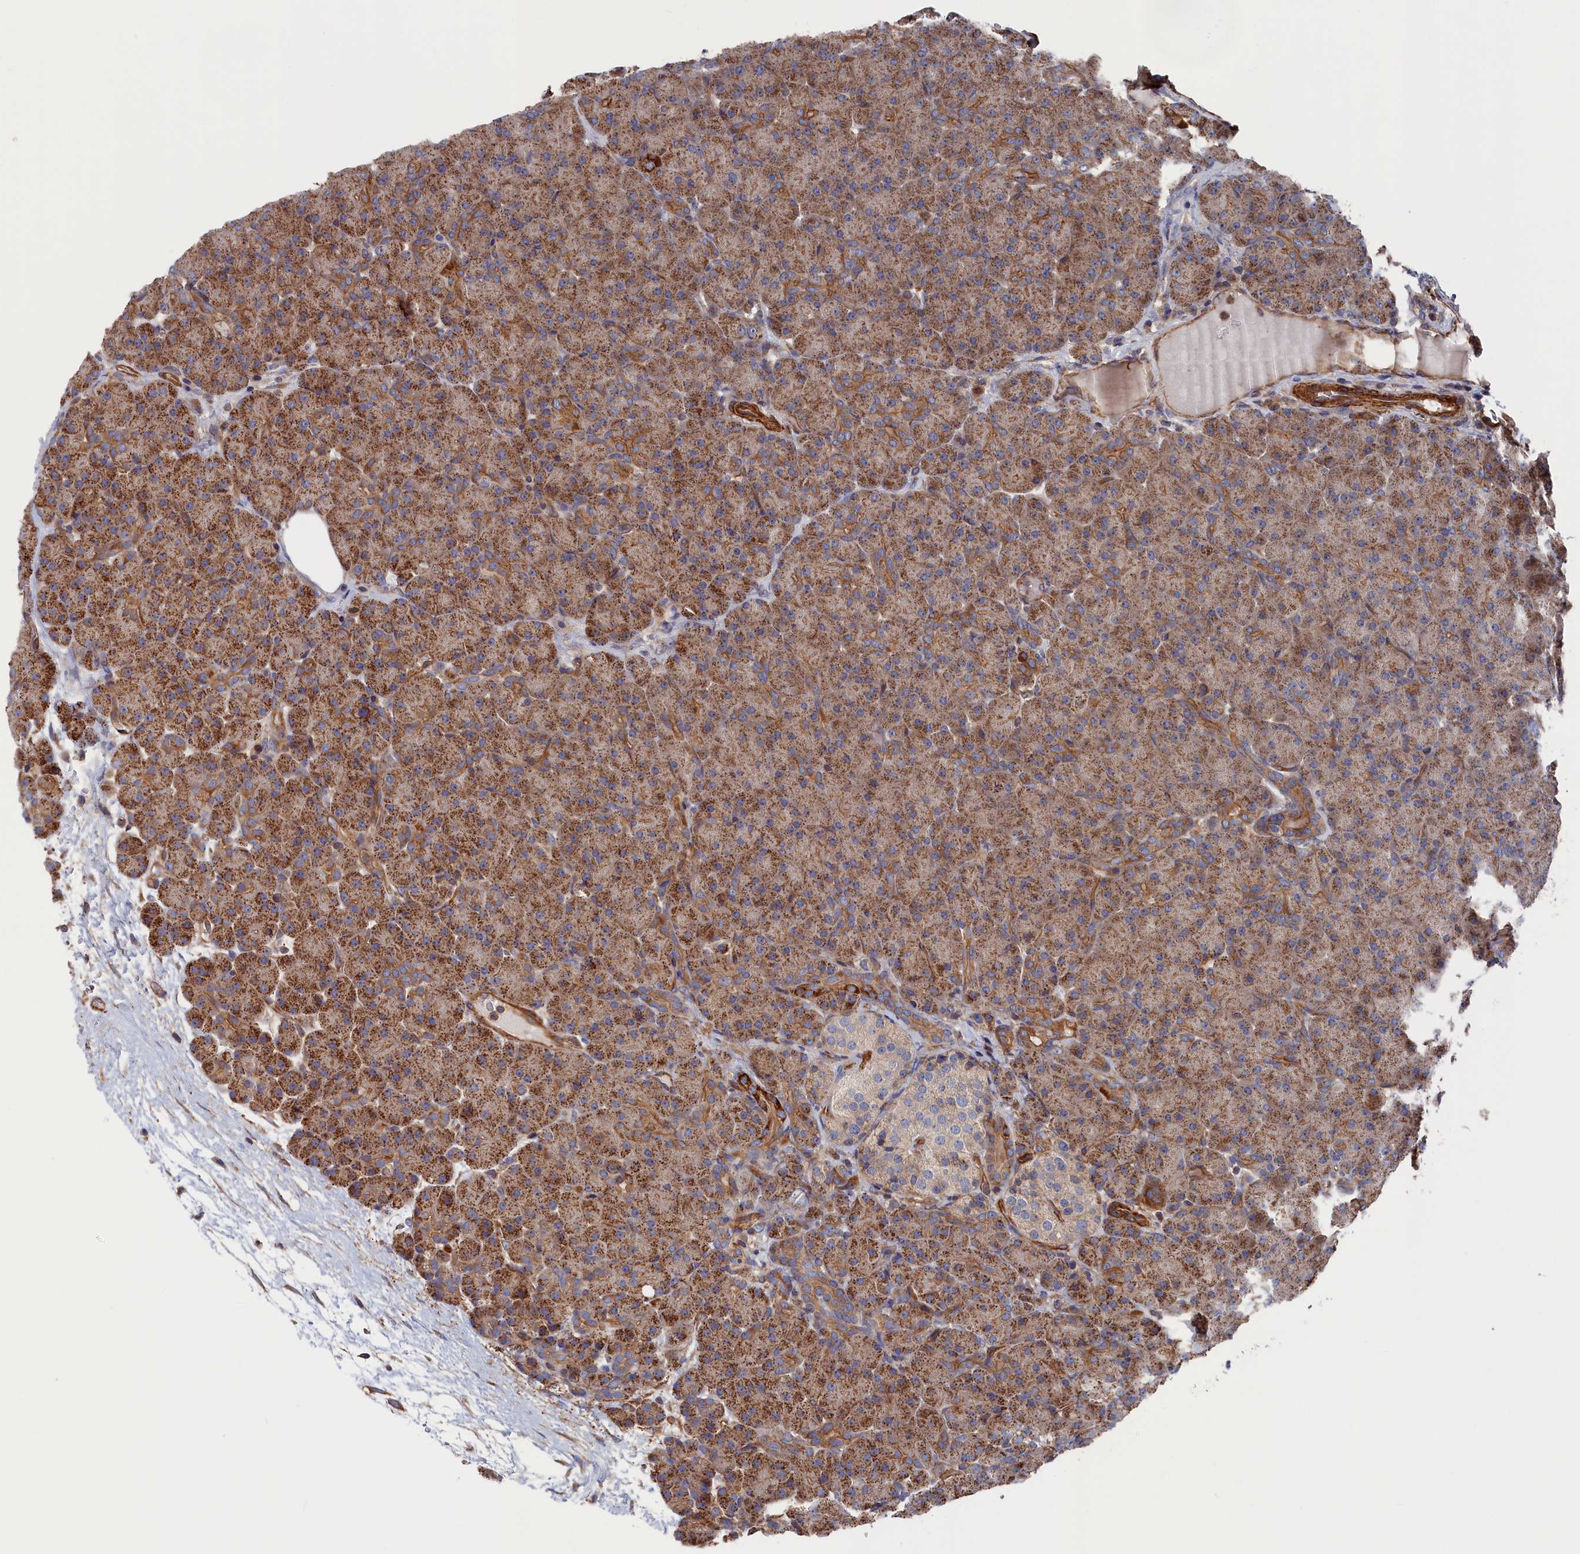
{"staining": {"intensity": "moderate", "quantity": ">75%", "location": "cytoplasmic/membranous"}, "tissue": "pancreas", "cell_type": "Exocrine glandular cells", "image_type": "normal", "snomed": [{"axis": "morphology", "description": "Normal tissue, NOS"}, {"axis": "topography", "description": "Pancreas"}], "caption": "Immunohistochemical staining of normal pancreas shows >75% levels of moderate cytoplasmic/membranous protein expression in about >75% of exocrine glandular cells. (Stains: DAB in brown, nuclei in blue, Microscopy: brightfield microscopy at high magnification).", "gene": "LDHD", "patient": {"sex": "male", "age": 66}}